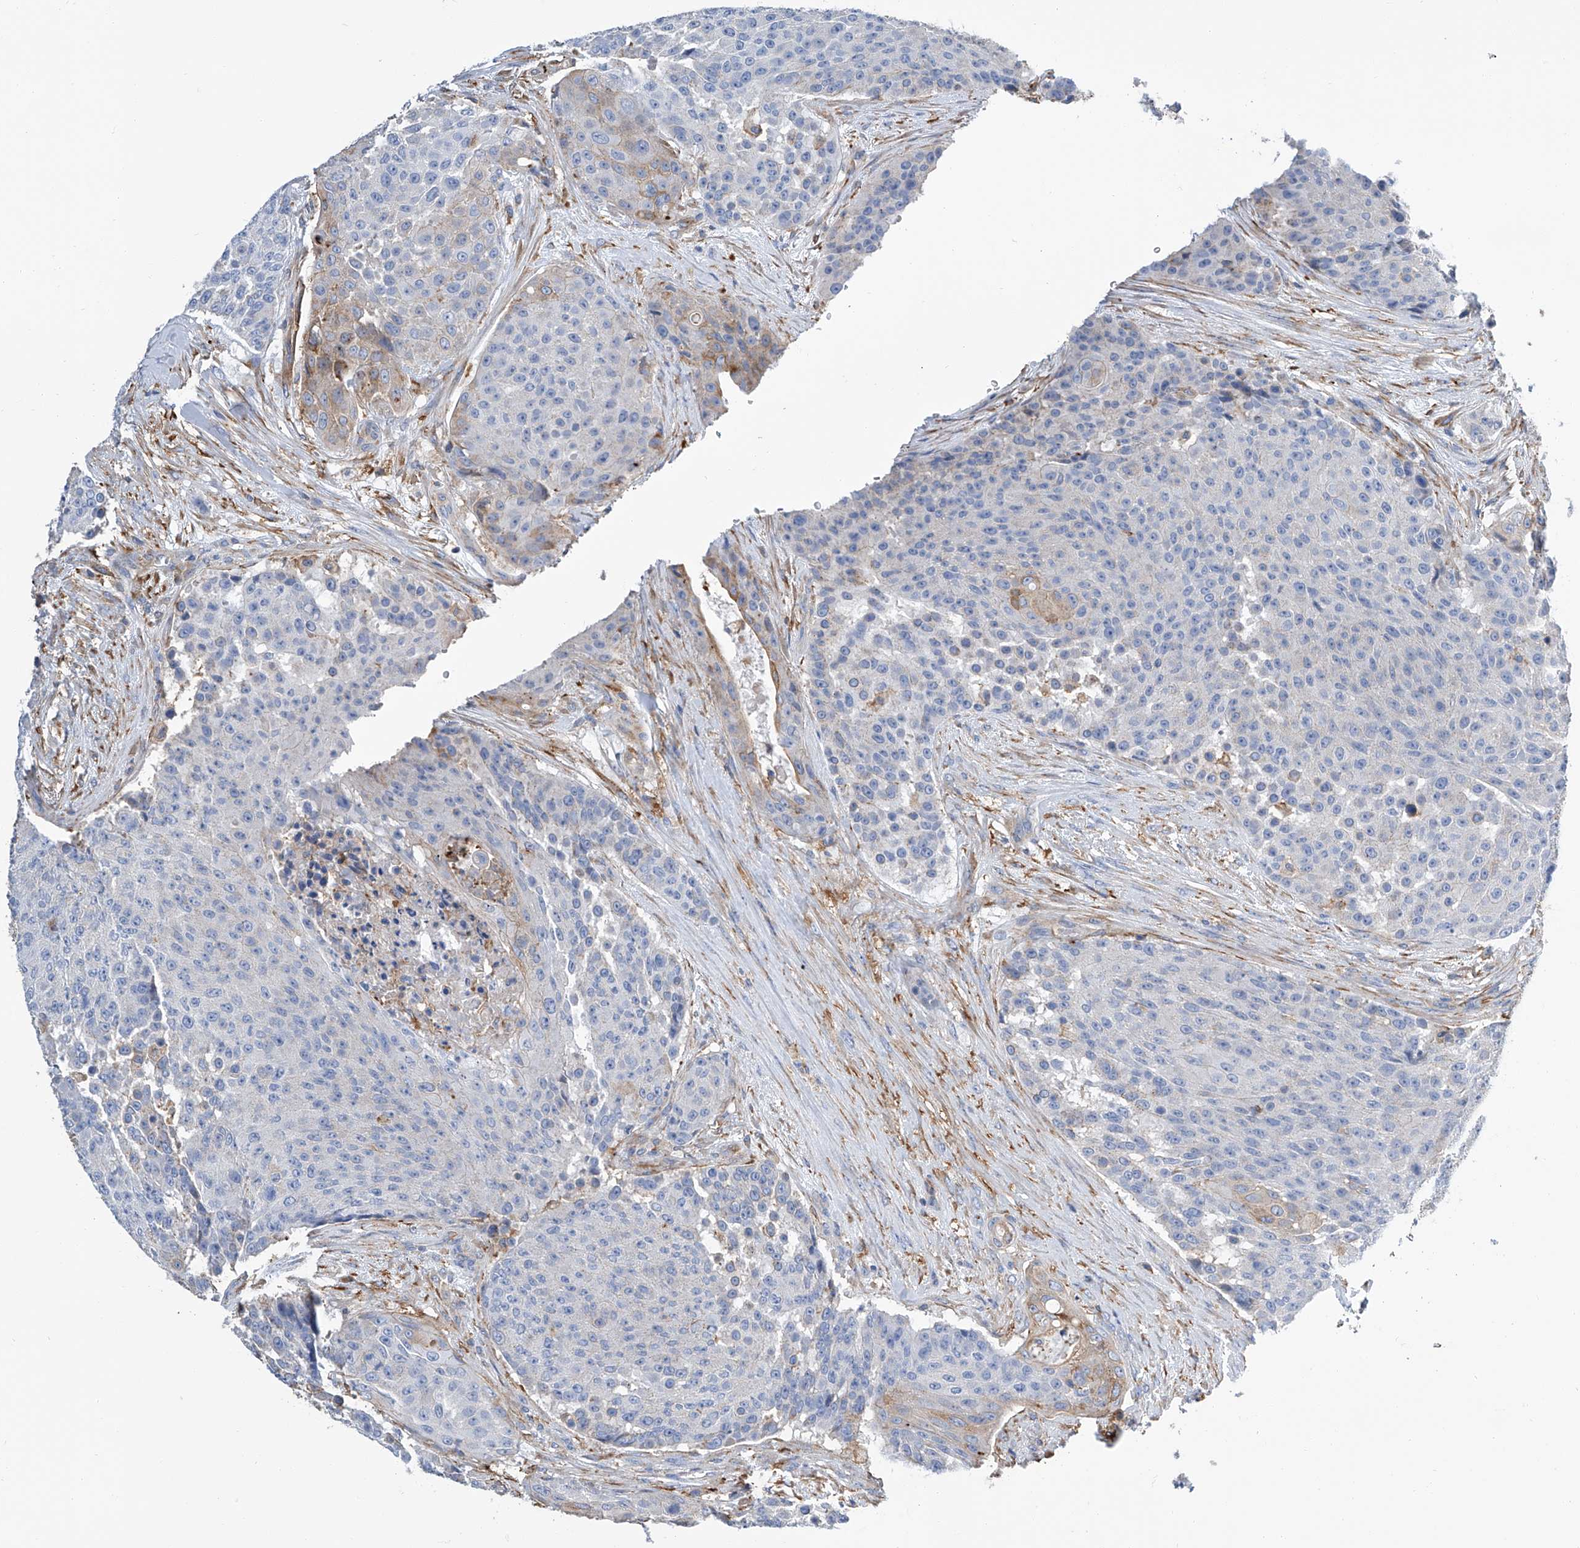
{"staining": {"intensity": "negative", "quantity": "none", "location": "none"}, "tissue": "urothelial cancer", "cell_type": "Tumor cells", "image_type": "cancer", "snomed": [{"axis": "morphology", "description": "Urothelial carcinoma, High grade"}, {"axis": "topography", "description": "Urinary bladder"}], "caption": "The image exhibits no staining of tumor cells in high-grade urothelial carcinoma. The staining is performed using DAB (3,3'-diaminobenzidine) brown chromogen with nuclei counter-stained in using hematoxylin.", "gene": "GPT", "patient": {"sex": "female", "age": 63}}